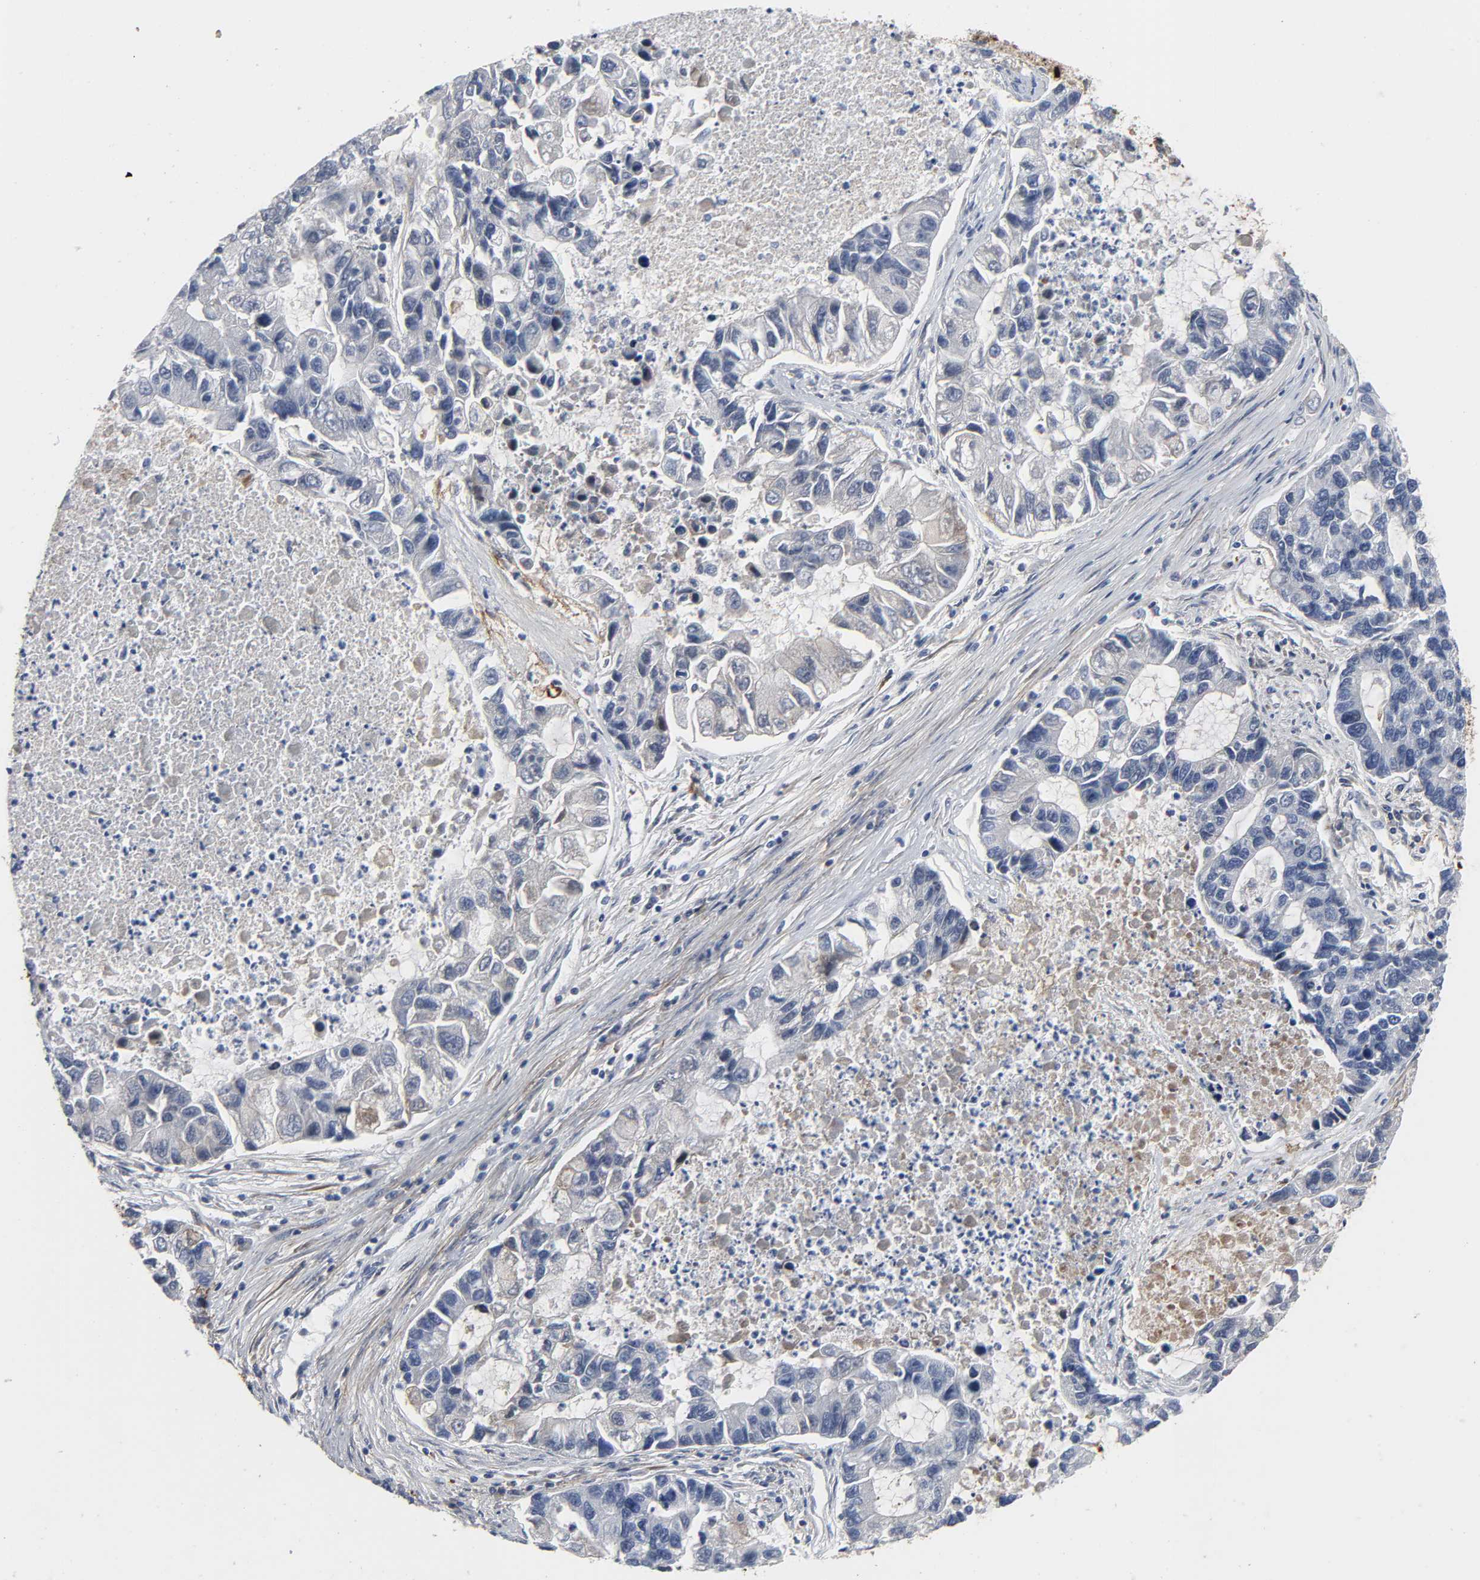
{"staining": {"intensity": "negative", "quantity": "none", "location": "none"}, "tissue": "lung cancer", "cell_type": "Tumor cells", "image_type": "cancer", "snomed": [{"axis": "morphology", "description": "Adenocarcinoma, NOS"}, {"axis": "topography", "description": "Lung"}], "caption": "IHC image of neoplastic tissue: human lung cancer stained with DAB reveals no significant protein staining in tumor cells.", "gene": "FBLN1", "patient": {"sex": "female", "age": 51}}